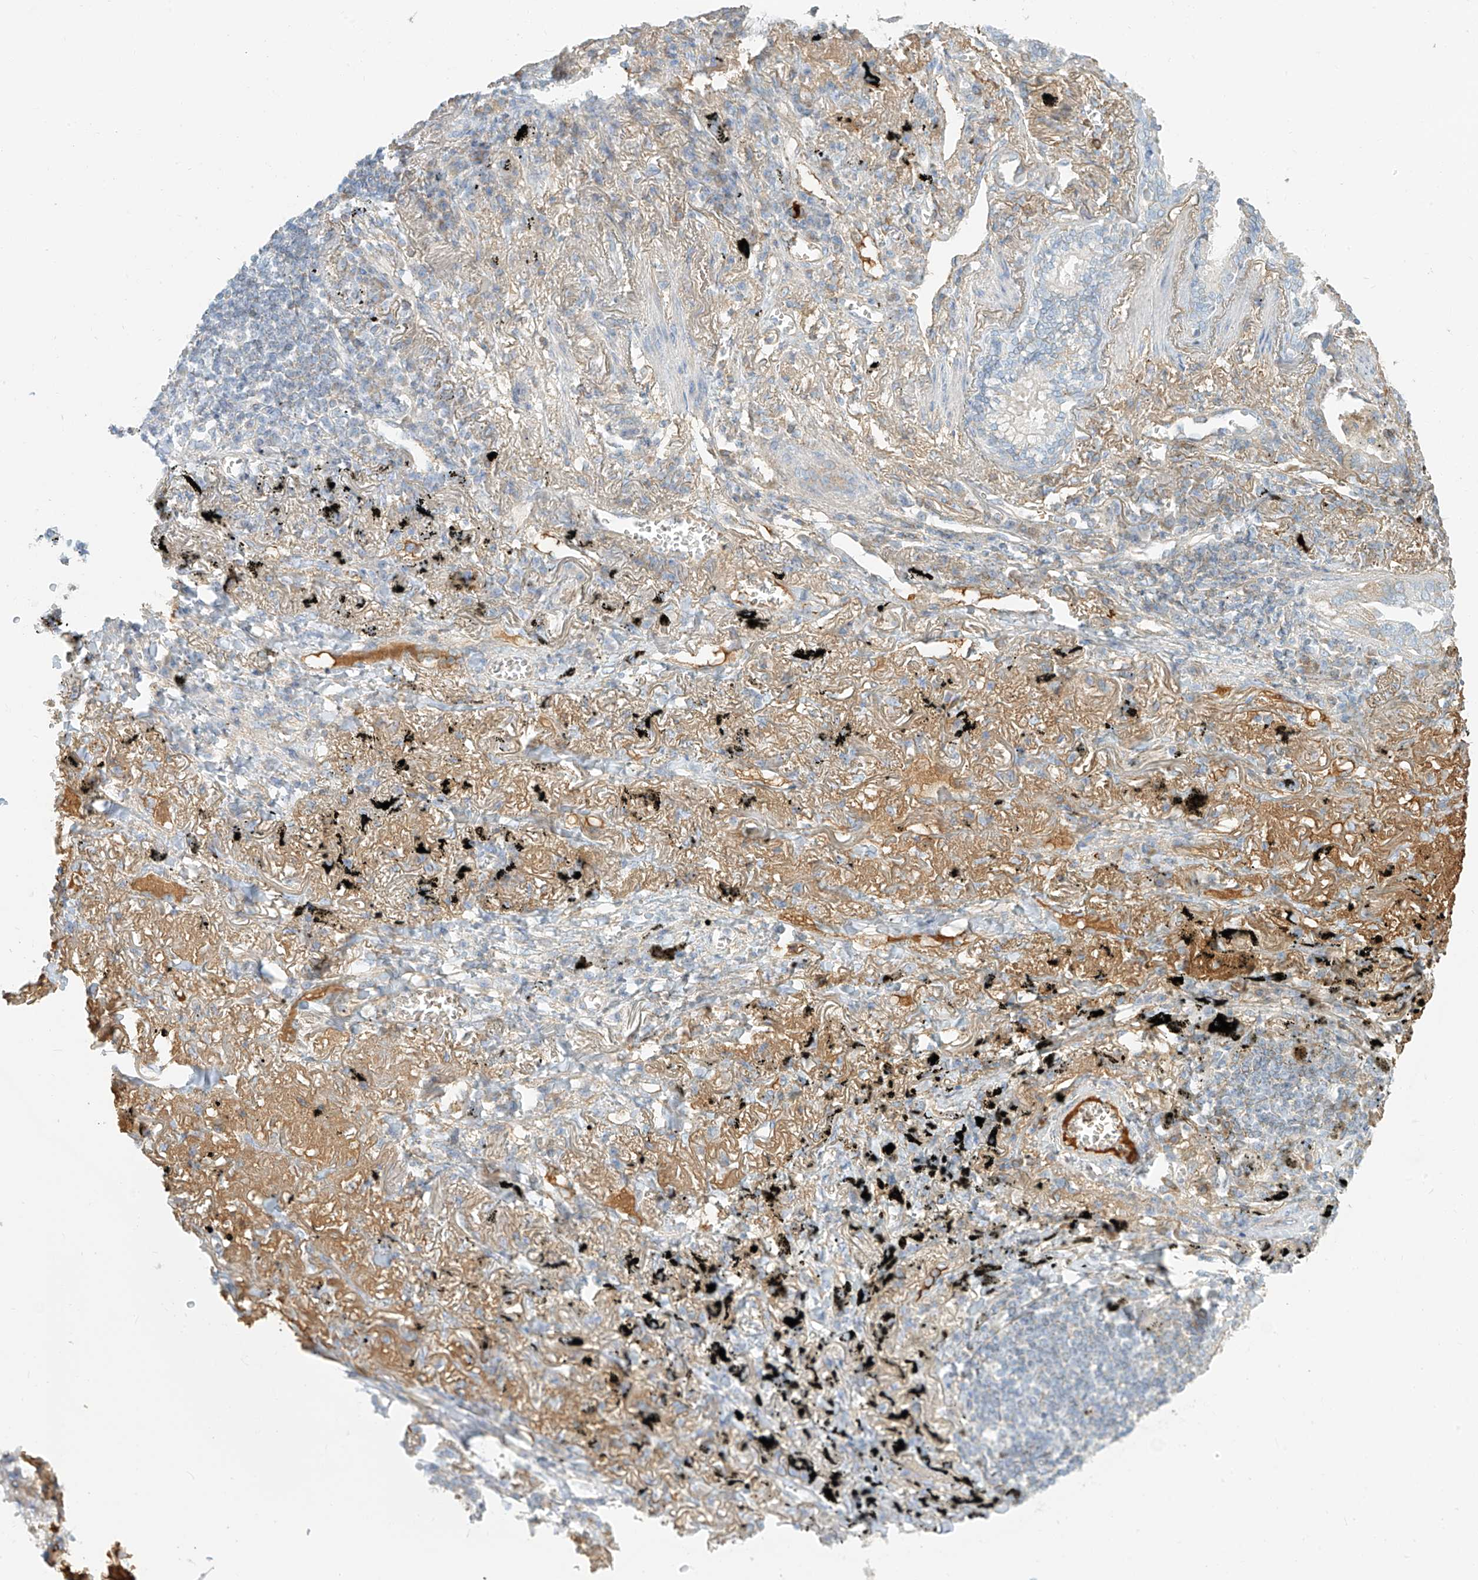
{"staining": {"intensity": "moderate", "quantity": "<25%", "location": "cytoplasmic/membranous"}, "tissue": "lung cancer", "cell_type": "Tumor cells", "image_type": "cancer", "snomed": [{"axis": "morphology", "description": "Adenocarcinoma, NOS"}, {"axis": "topography", "description": "Lung"}], "caption": "About <25% of tumor cells in human lung cancer demonstrate moderate cytoplasmic/membranous protein positivity as visualized by brown immunohistochemical staining.", "gene": "OCSTAMP", "patient": {"sex": "male", "age": 65}}